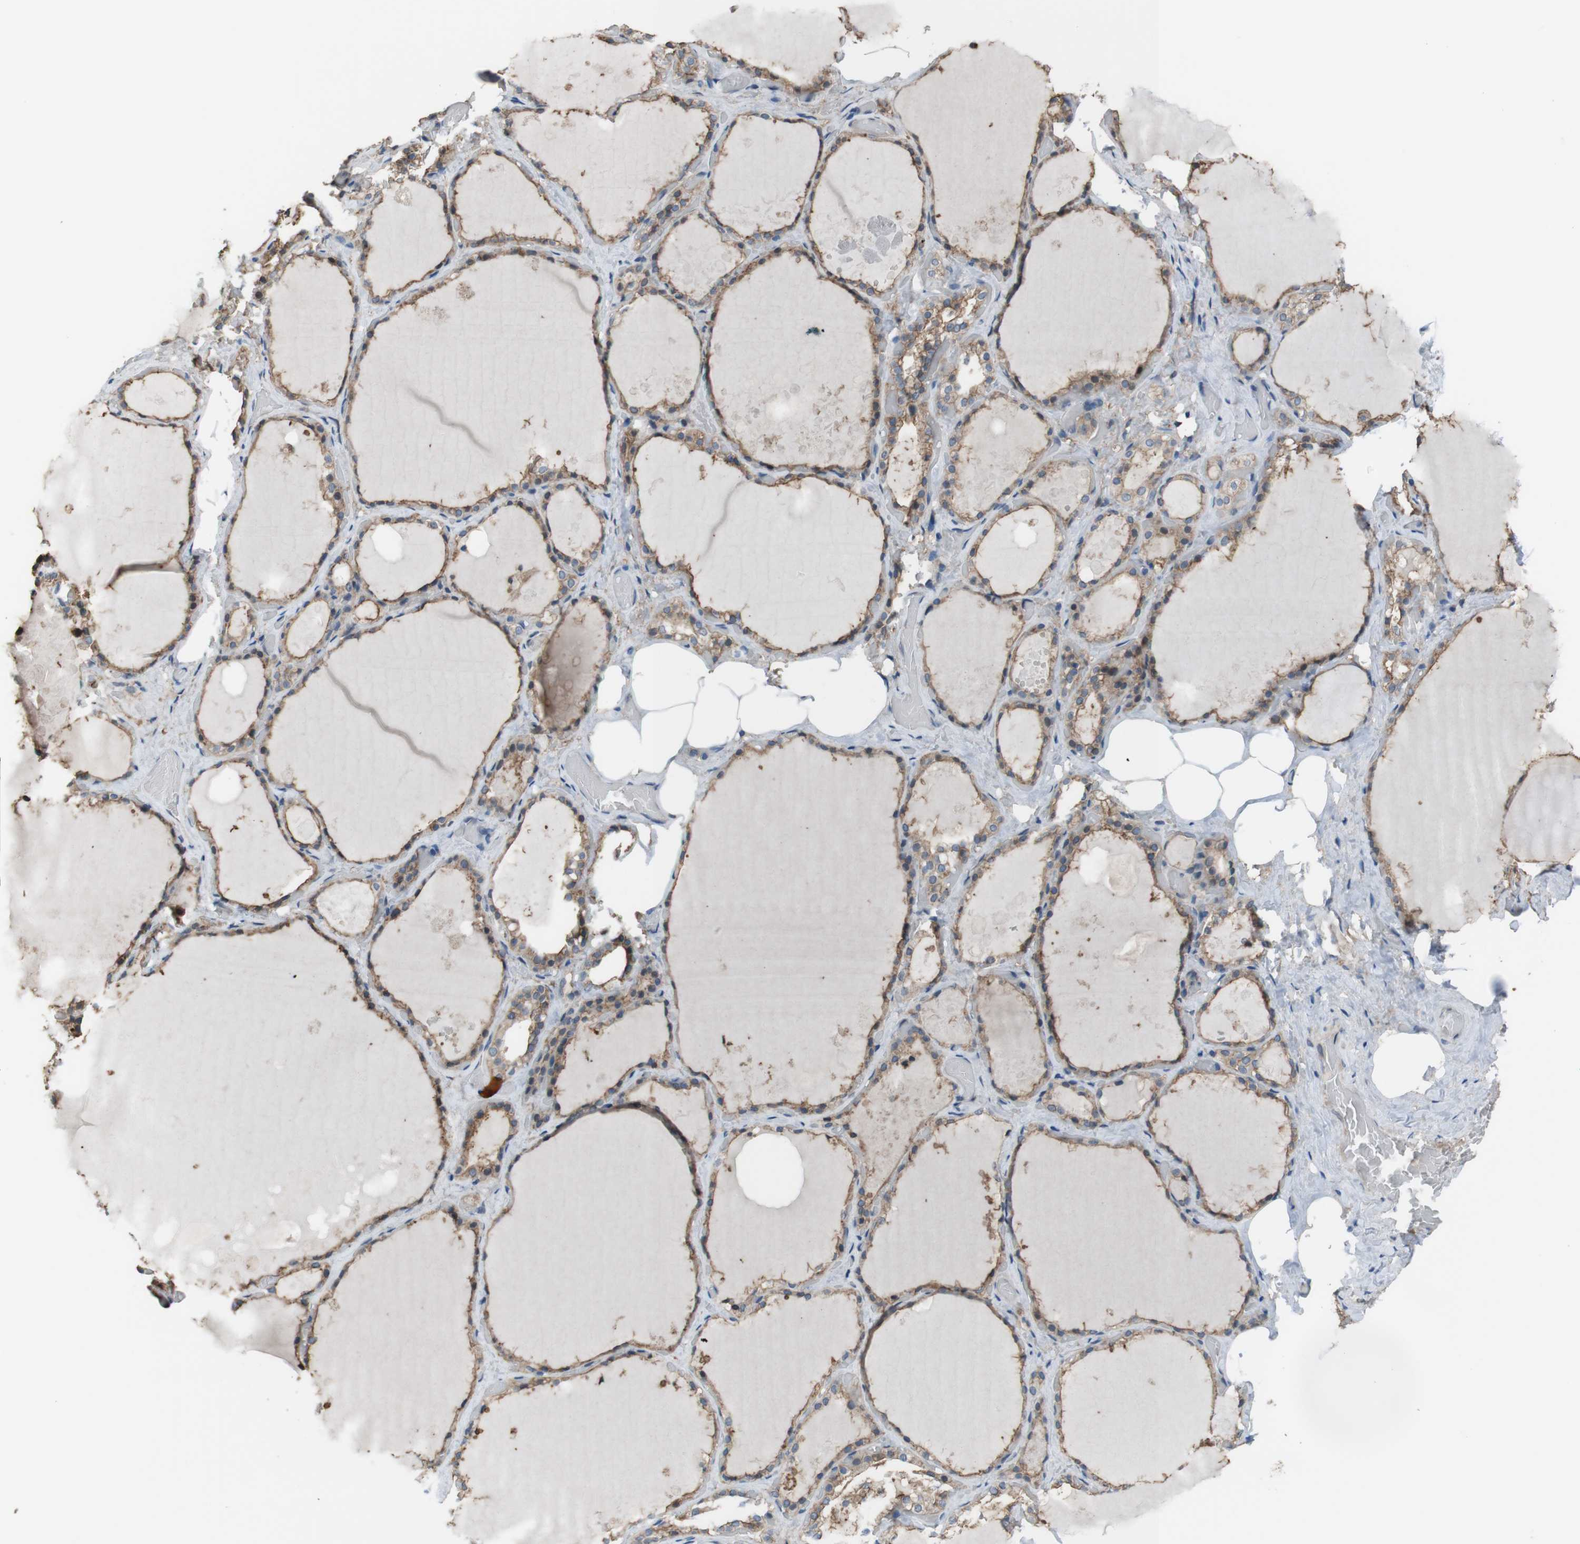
{"staining": {"intensity": "moderate", "quantity": ">75%", "location": "cytoplasmic/membranous"}, "tissue": "thyroid gland", "cell_type": "Glandular cells", "image_type": "normal", "snomed": [{"axis": "morphology", "description": "Normal tissue, NOS"}, {"axis": "topography", "description": "Thyroid gland"}], "caption": "Protein positivity by IHC exhibits moderate cytoplasmic/membranous staining in about >75% of glandular cells in unremarkable thyroid gland.", "gene": "ATP2B1", "patient": {"sex": "male", "age": 61}}